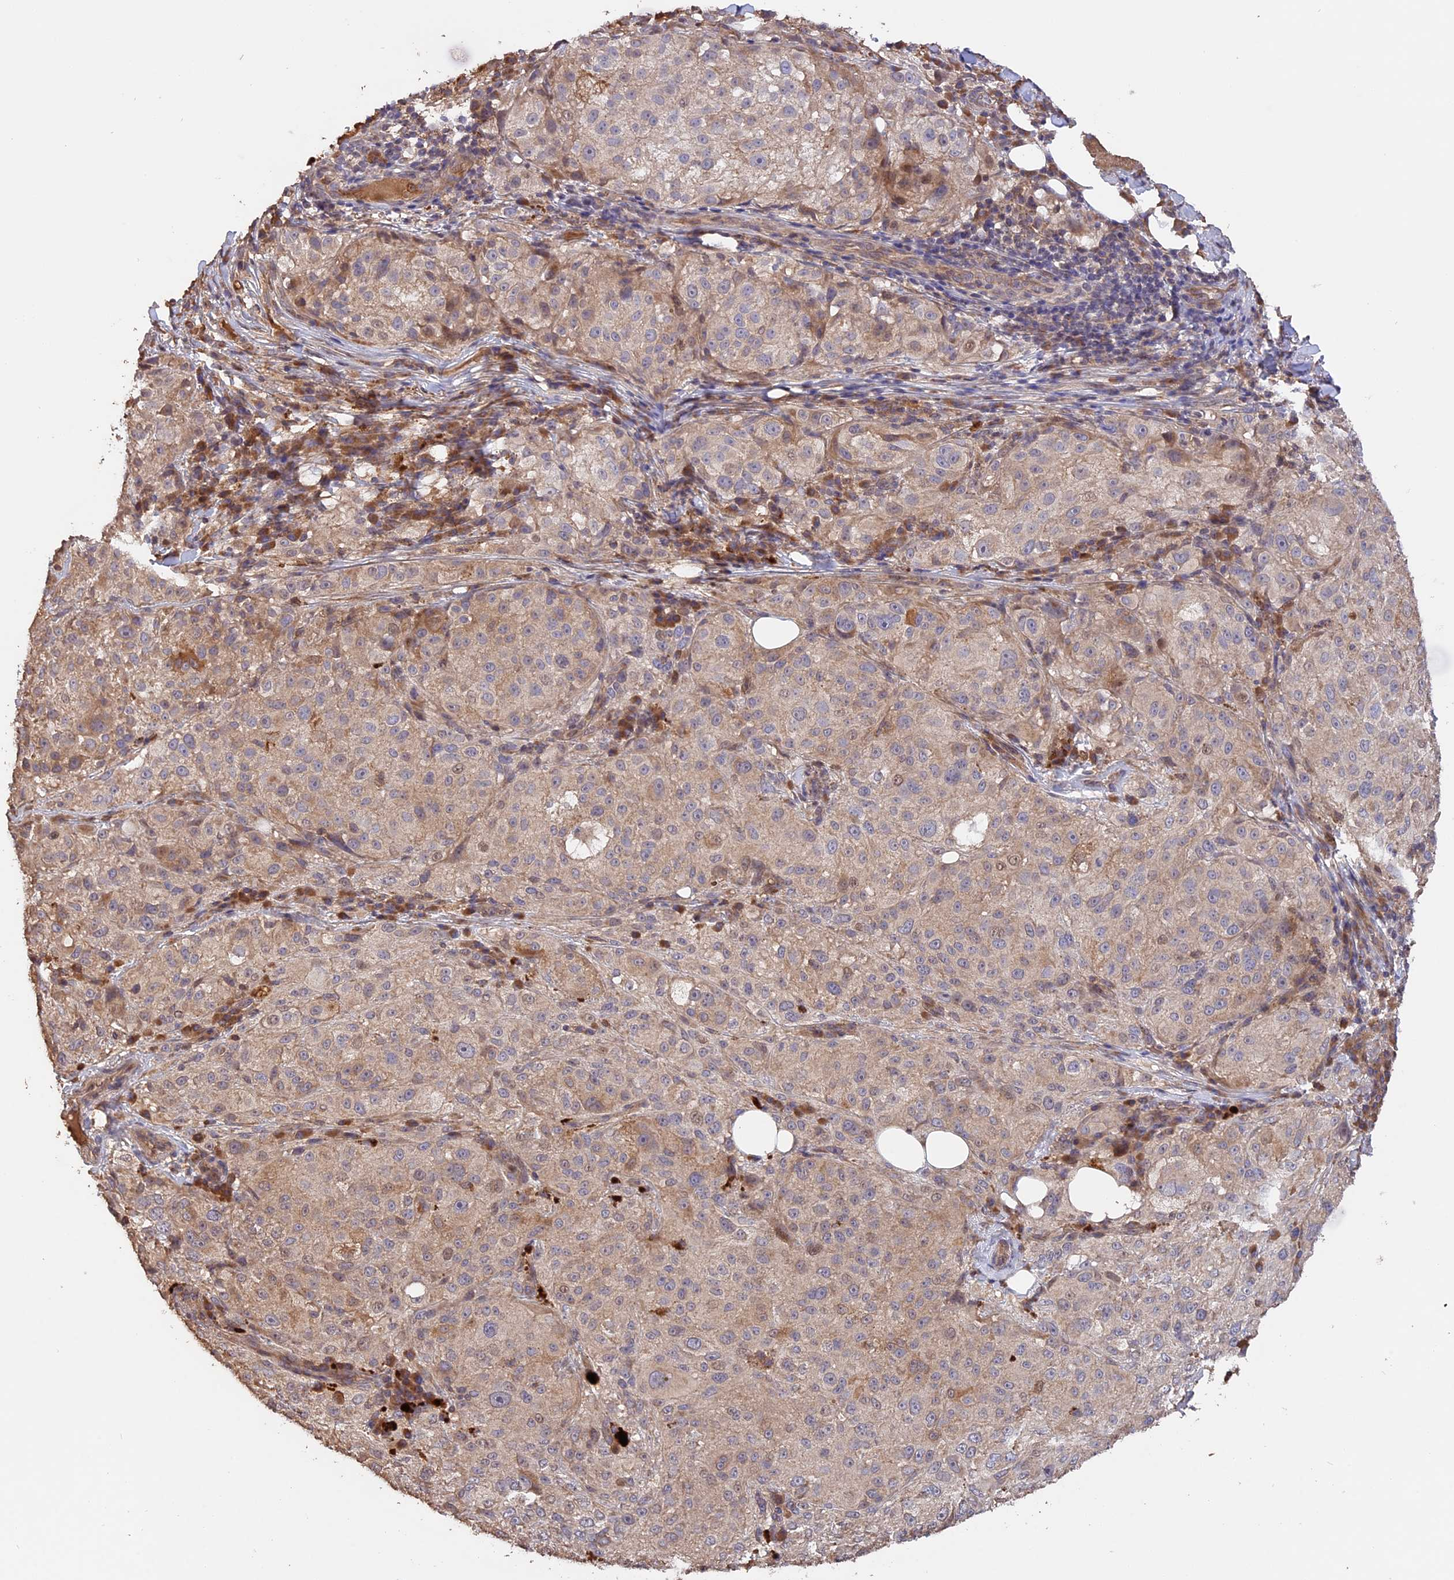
{"staining": {"intensity": "weak", "quantity": "<25%", "location": "cytoplasmic/membranous"}, "tissue": "melanoma", "cell_type": "Tumor cells", "image_type": "cancer", "snomed": [{"axis": "morphology", "description": "Necrosis, NOS"}, {"axis": "morphology", "description": "Malignant melanoma, NOS"}, {"axis": "topography", "description": "Skin"}], "caption": "Immunohistochemistry (IHC) of human malignant melanoma reveals no expression in tumor cells.", "gene": "RASAL1", "patient": {"sex": "female", "age": 87}}